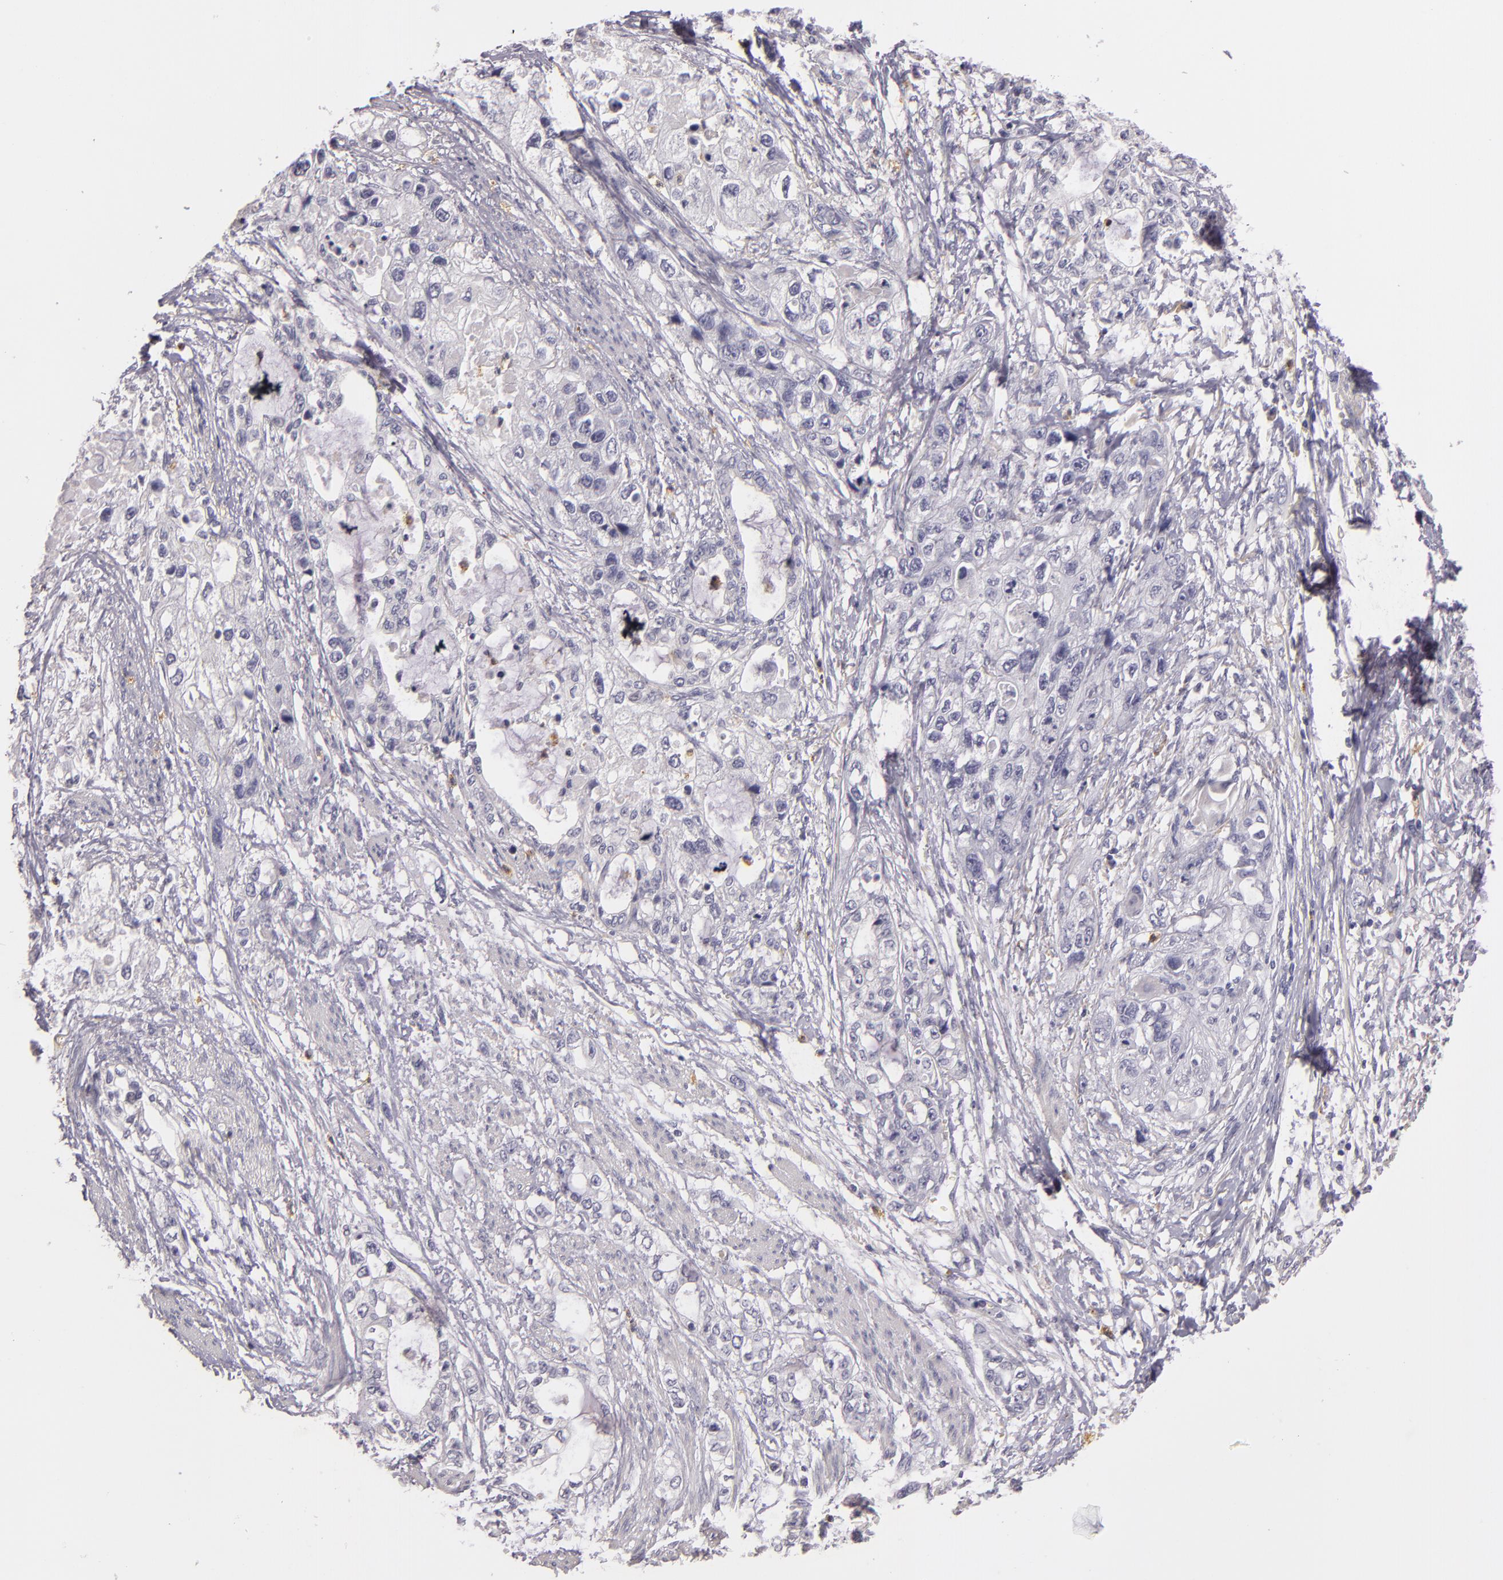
{"staining": {"intensity": "negative", "quantity": "none", "location": "none"}, "tissue": "stomach cancer", "cell_type": "Tumor cells", "image_type": "cancer", "snomed": [{"axis": "morphology", "description": "Adenocarcinoma, NOS"}, {"axis": "topography", "description": "Stomach, upper"}], "caption": "Stomach adenocarcinoma stained for a protein using immunohistochemistry exhibits no staining tumor cells.", "gene": "TLR8", "patient": {"sex": "female", "age": 52}}